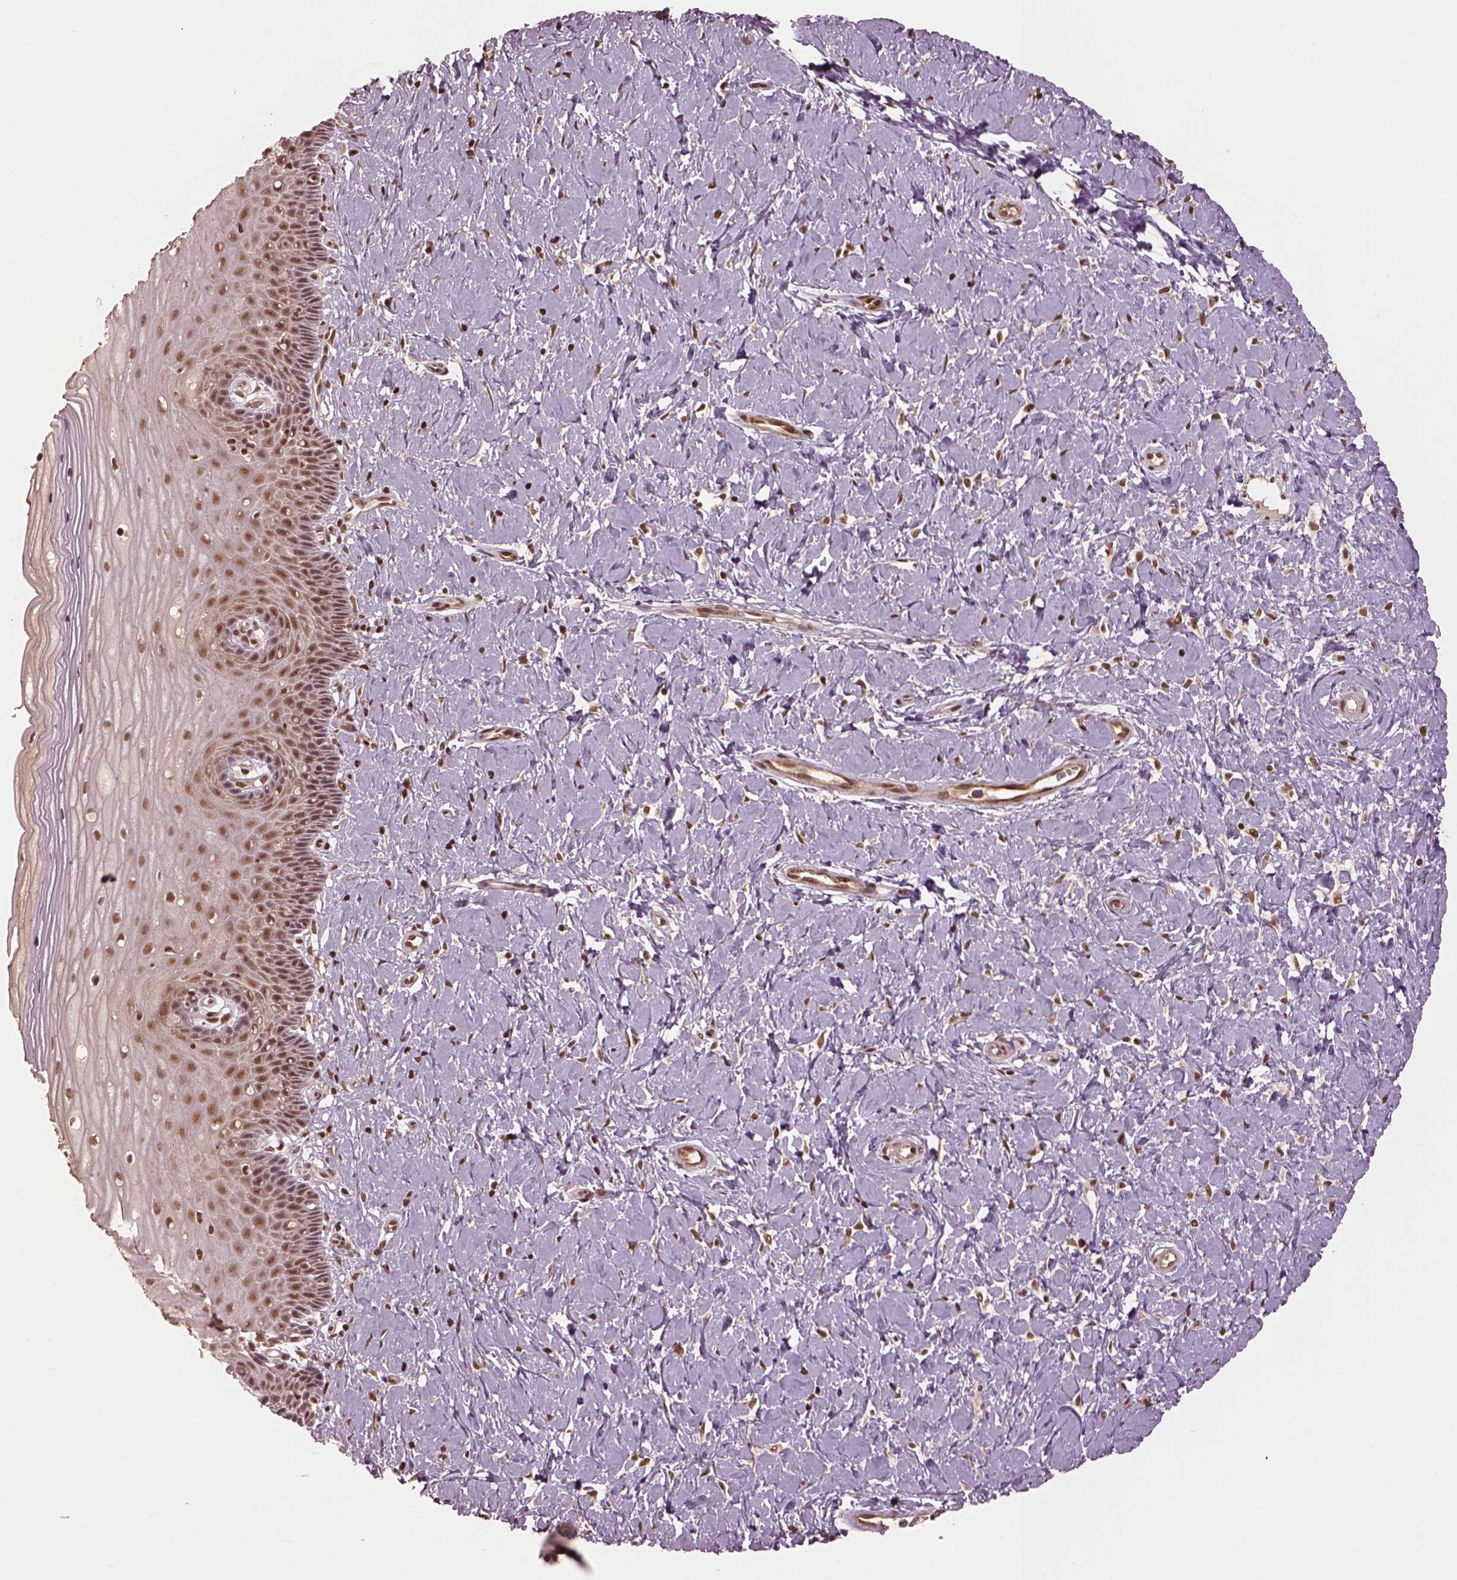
{"staining": {"intensity": "moderate", "quantity": ">75%", "location": "nuclear"}, "tissue": "cervix", "cell_type": "Glandular cells", "image_type": "normal", "snomed": [{"axis": "morphology", "description": "Normal tissue, NOS"}, {"axis": "topography", "description": "Cervix"}], "caption": "The immunohistochemical stain highlights moderate nuclear staining in glandular cells of normal cervix.", "gene": "BRD9", "patient": {"sex": "female", "age": 37}}